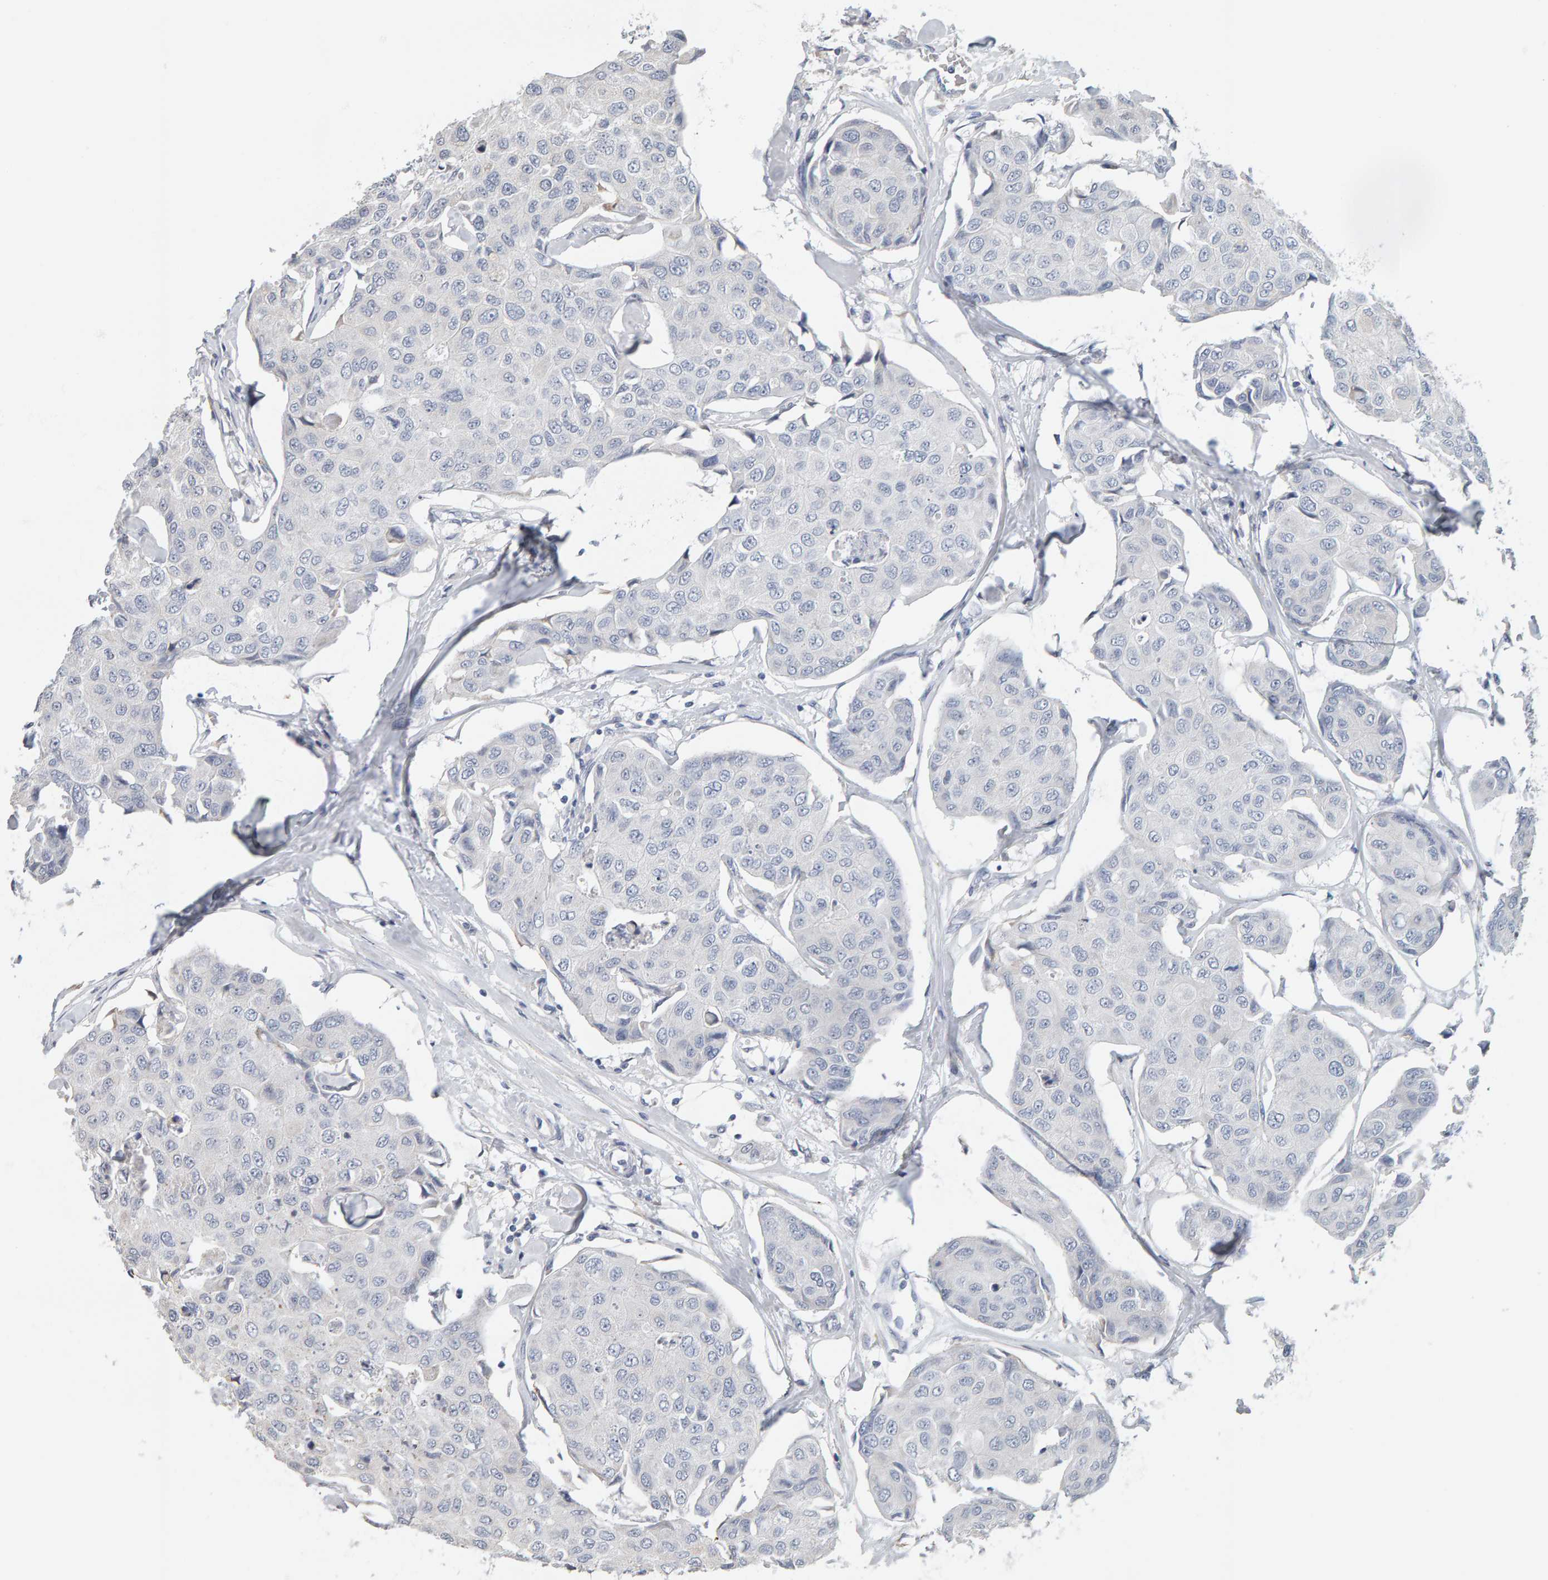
{"staining": {"intensity": "negative", "quantity": "none", "location": "none"}, "tissue": "breast cancer", "cell_type": "Tumor cells", "image_type": "cancer", "snomed": [{"axis": "morphology", "description": "Duct carcinoma"}, {"axis": "topography", "description": "Breast"}], "caption": "This micrograph is of breast cancer (intraductal carcinoma) stained with IHC to label a protein in brown with the nuclei are counter-stained blue. There is no staining in tumor cells. Brightfield microscopy of immunohistochemistry (IHC) stained with DAB (3,3'-diaminobenzidine) (brown) and hematoxylin (blue), captured at high magnification.", "gene": "ADHFE1", "patient": {"sex": "female", "age": 80}}